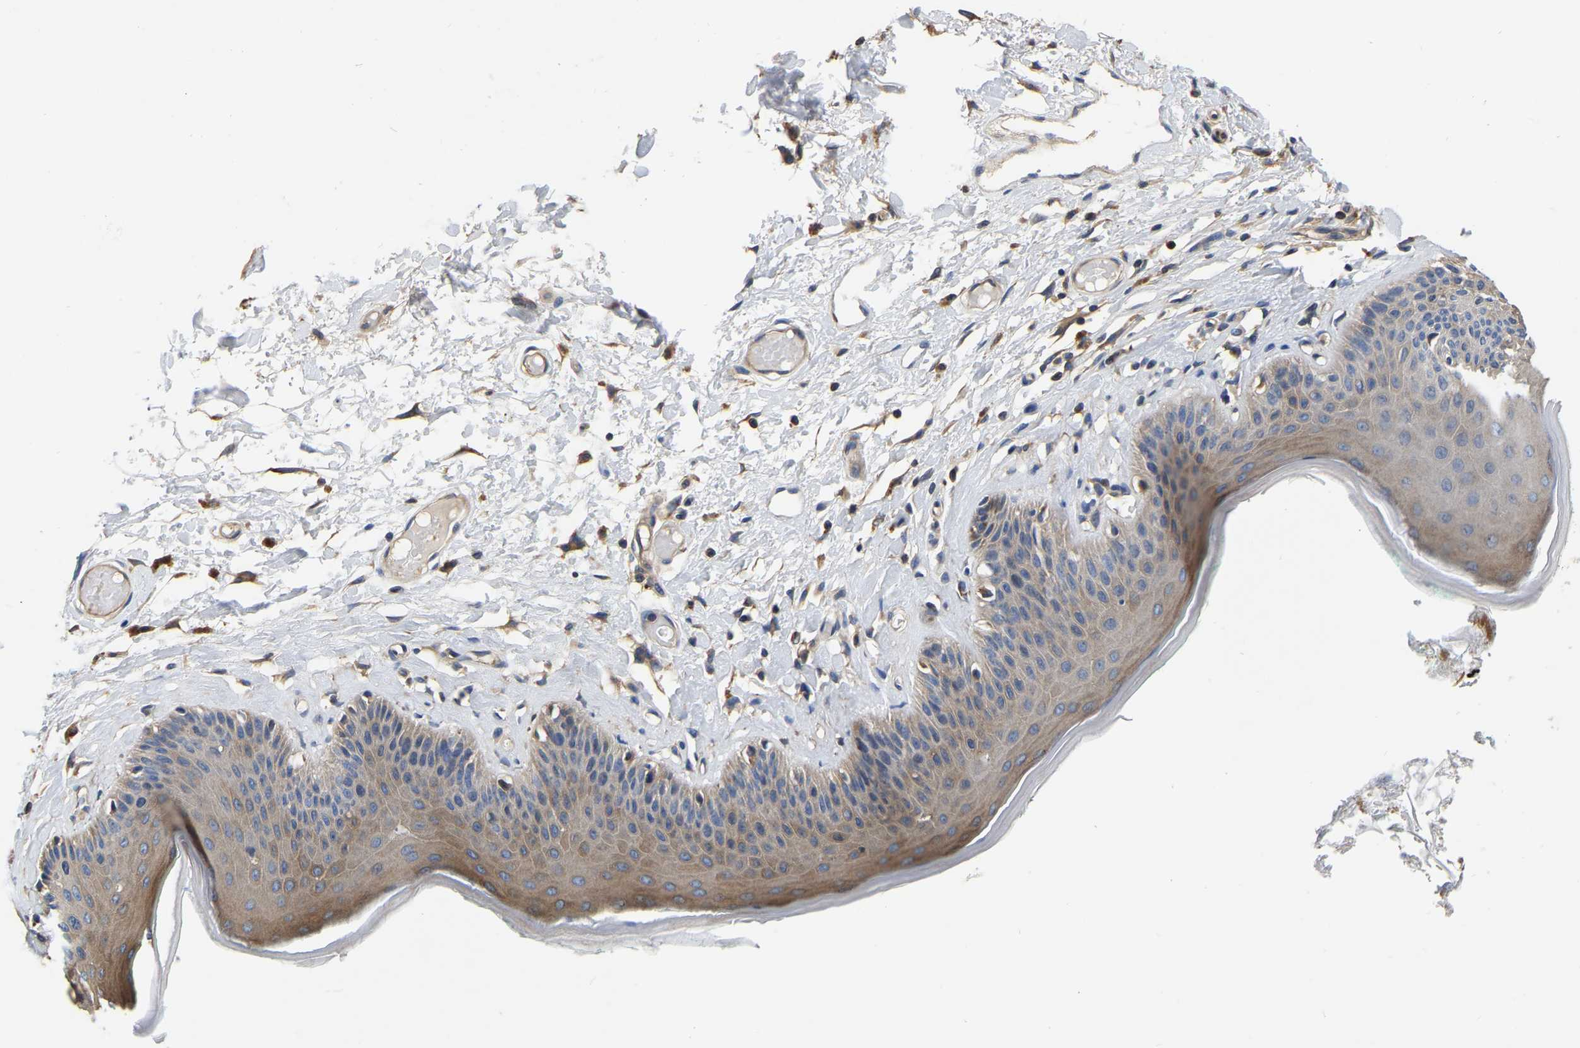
{"staining": {"intensity": "moderate", "quantity": ">75%", "location": "cytoplasmic/membranous"}, "tissue": "skin", "cell_type": "Epidermal cells", "image_type": "normal", "snomed": [{"axis": "morphology", "description": "Normal tissue, NOS"}, {"axis": "topography", "description": "Vulva"}], "caption": "IHC staining of benign skin, which reveals medium levels of moderate cytoplasmic/membranous positivity in approximately >75% of epidermal cells indicating moderate cytoplasmic/membranous protein expression. The staining was performed using DAB (3,3'-diaminobenzidine) (brown) for protein detection and nuclei were counterstained in hematoxylin (blue).", "gene": "GARS1", "patient": {"sex": "female", "age": 73}}